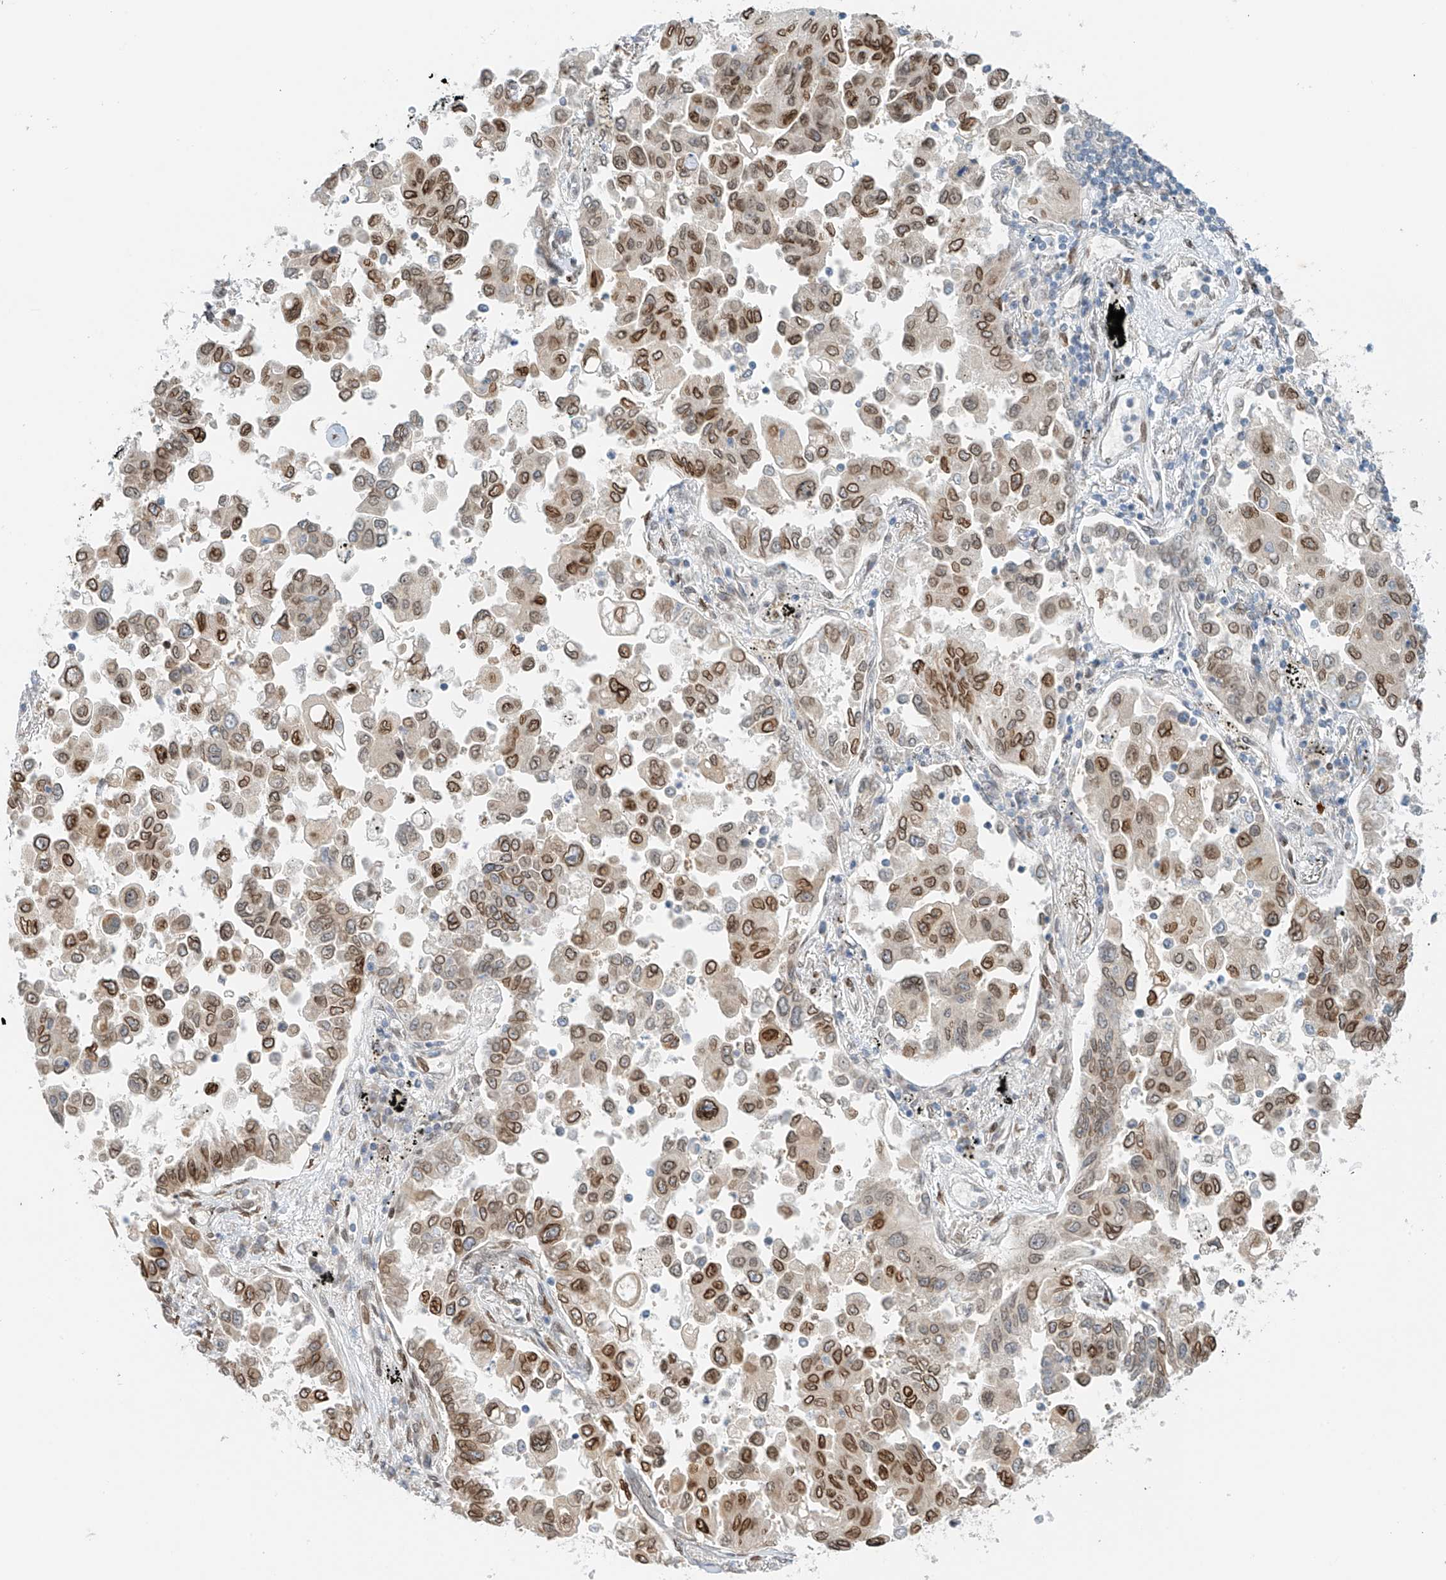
{"staining": {"intensity": "moderate", "quantity": ">75%", "location": "cytoplasmic/membranous,nuclear"}, "tissue": "lung cancer", "cell_type": "Tumor cells", "image_type": "cancer", "snomed": [{"axis": "morphology", "description": "Adenocarcinoma, NOS"}, {"axis": "topography", "description": "Lung"}], "caption": "Protein expression by immunohistochemistry displays moderate cytoplasmic/membranous and nuclear staining in about >75% of tumor cells in adenocarcinoma (lung).", "gene": "STARD9", "patient": {"sex": "female", "age": 67}}